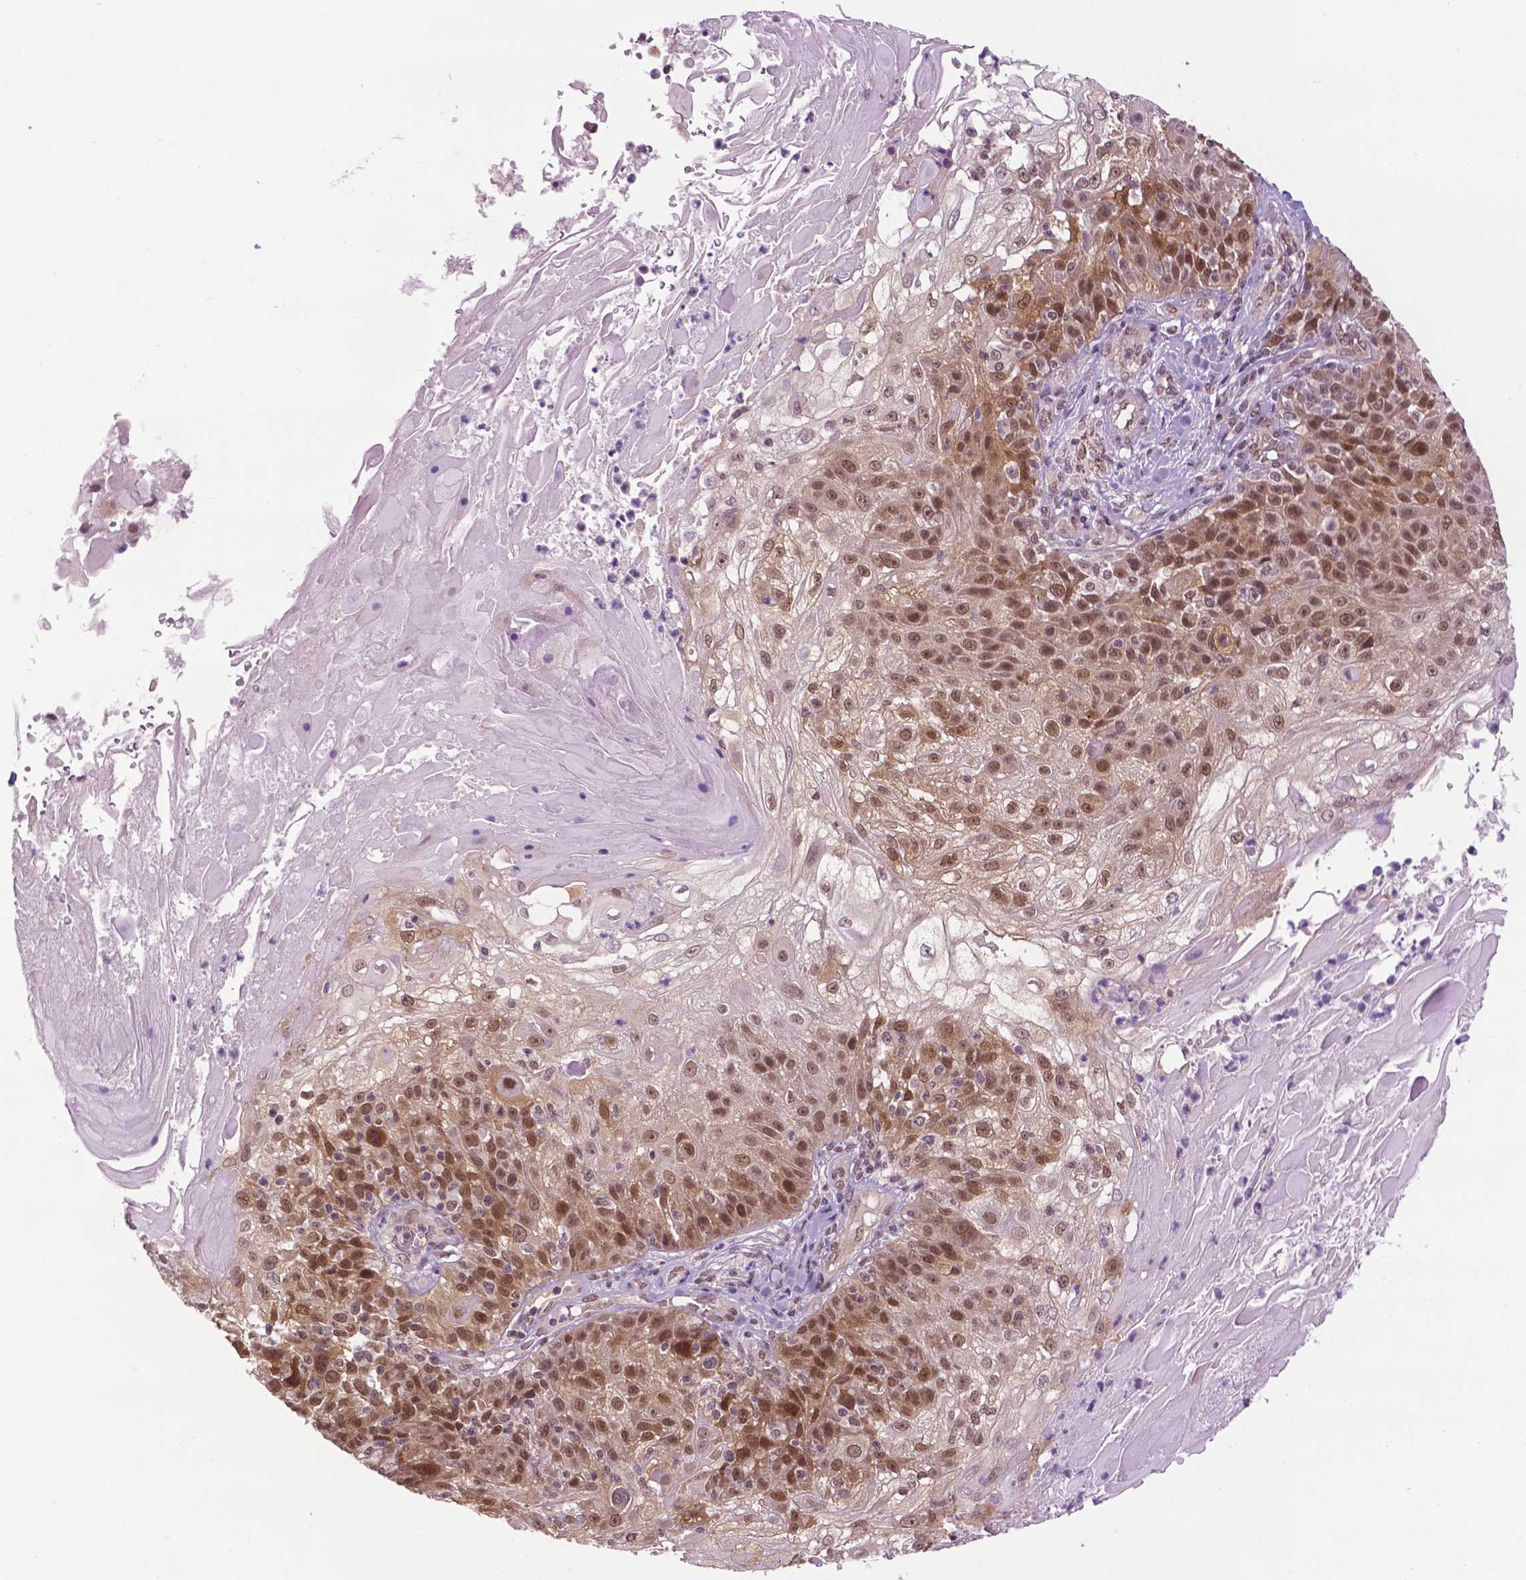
{"staining": {"intensity": "moderate", "quantity": ">75%", "location": "nuclear"}, "tissue": "skin cancer", "cell_type": "Tumor cells", "image_type": "cancer", "snomed": [{"axis": "morphology", "description": "Normal tissue, NOS"}, {"axis": "morphology", "description": "Squamous cell carcinoma, NOS"}, {"axis": "topography", "description": "Skin"}], "caption": "This image demonstrates immunohistochemistry (IHC) staining of human skin squamous cell carcinoma, with medium moderate nuclear positivity in approximately >75% of tumor cells.", "gene": "UBQLN4", "patient": {"sex": "female", "age": 83}}